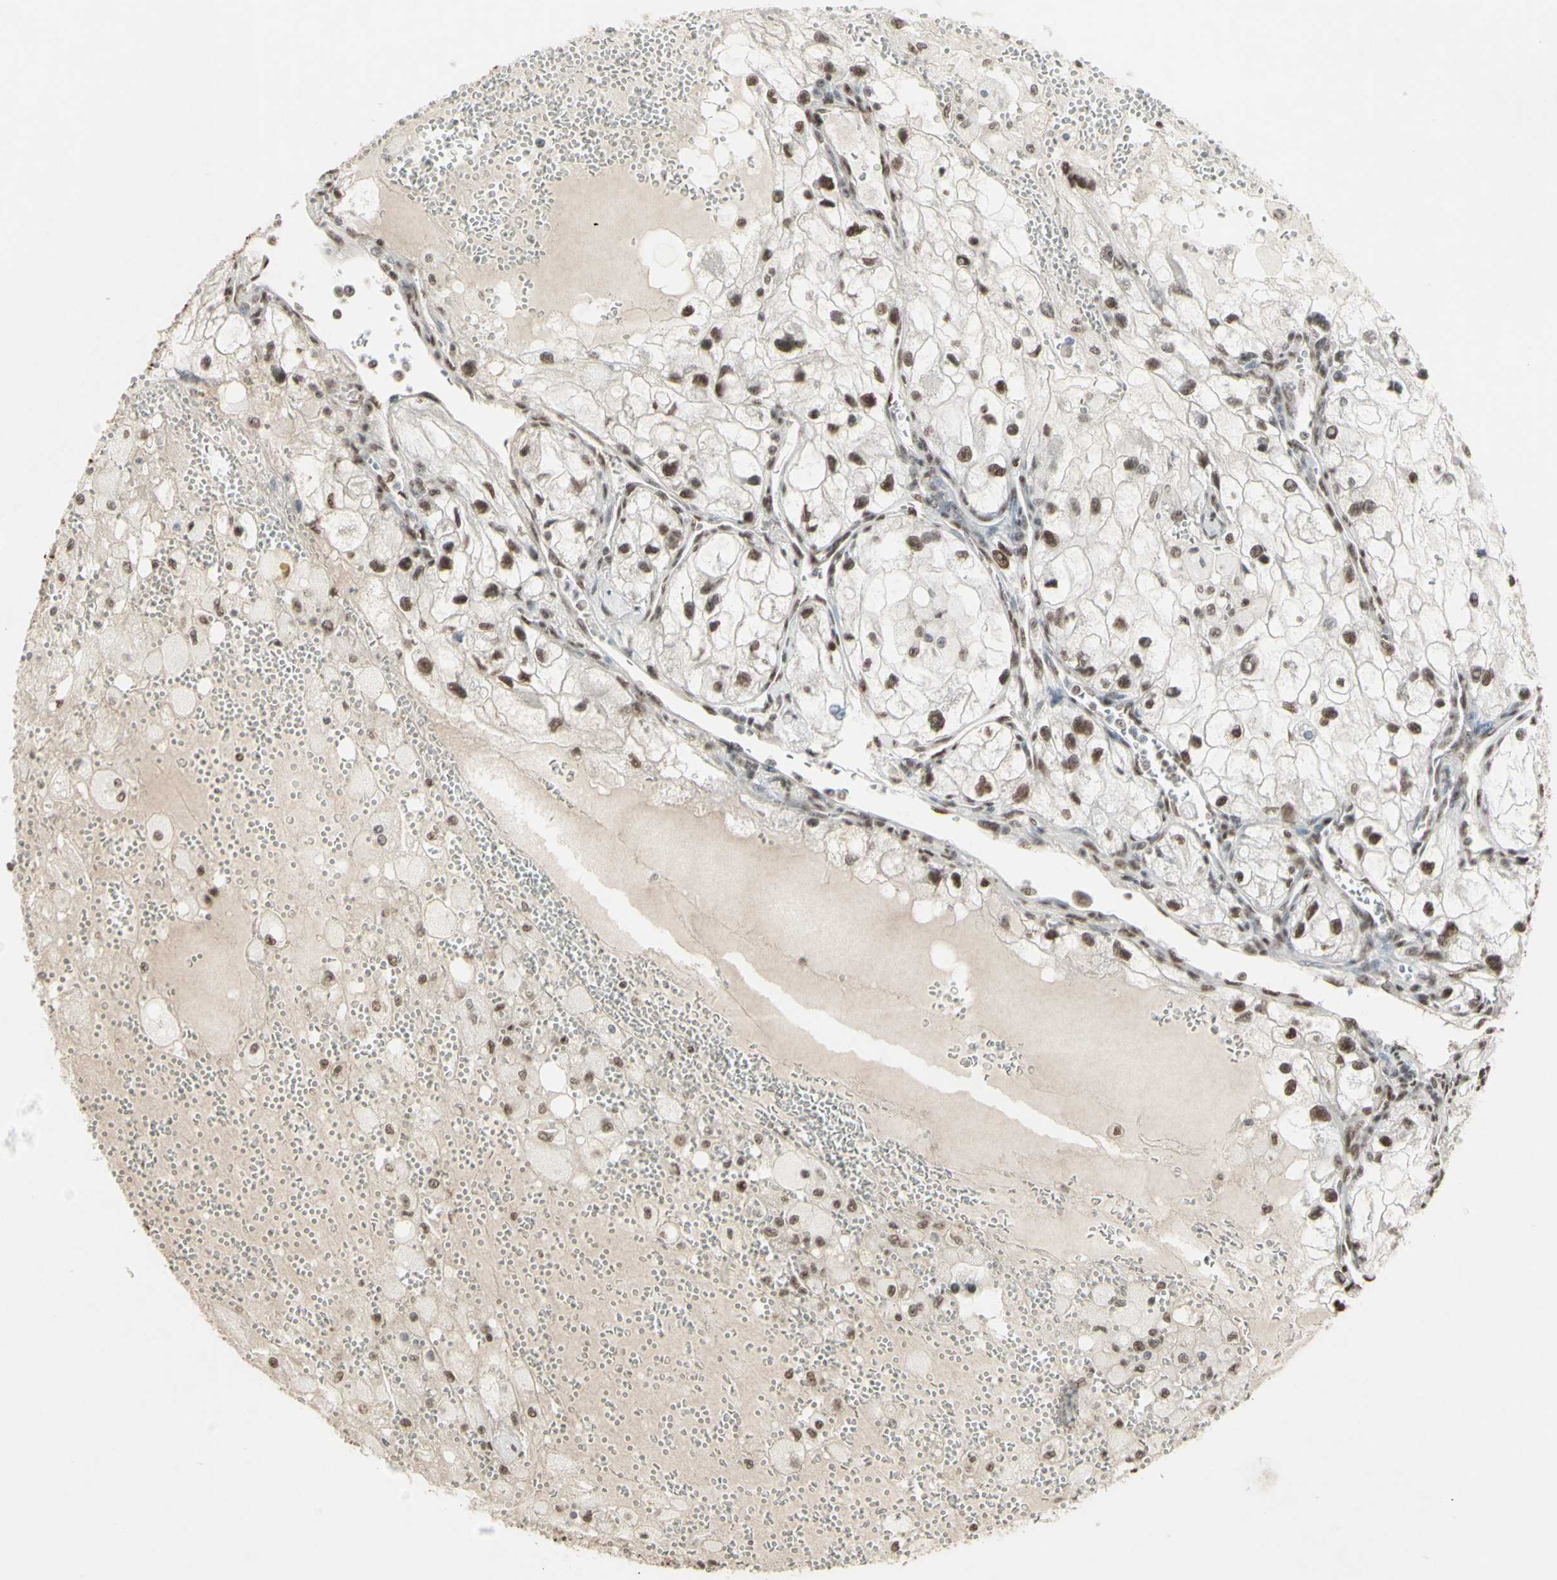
{"staining": {"intensity": "moderate", "quantity": ">75%", "location": "nuclear"}, "tissue": "renal cancer", "cell_type": "Tumor cells", "image_type": "cancer", "snomed": [{"axis": "morphology", "description": "Adenocarcinoma, NOS"}, {"axis": "topography", "description": "Kidney"}], "caption": "Immunohistochemical staining of human adenocarcinoma (renal) shows moderate nuclear protein staining in about >75% of tumor cells.", "gene": "TRIM28", "patient": {"sex": "female", "age": 70}}